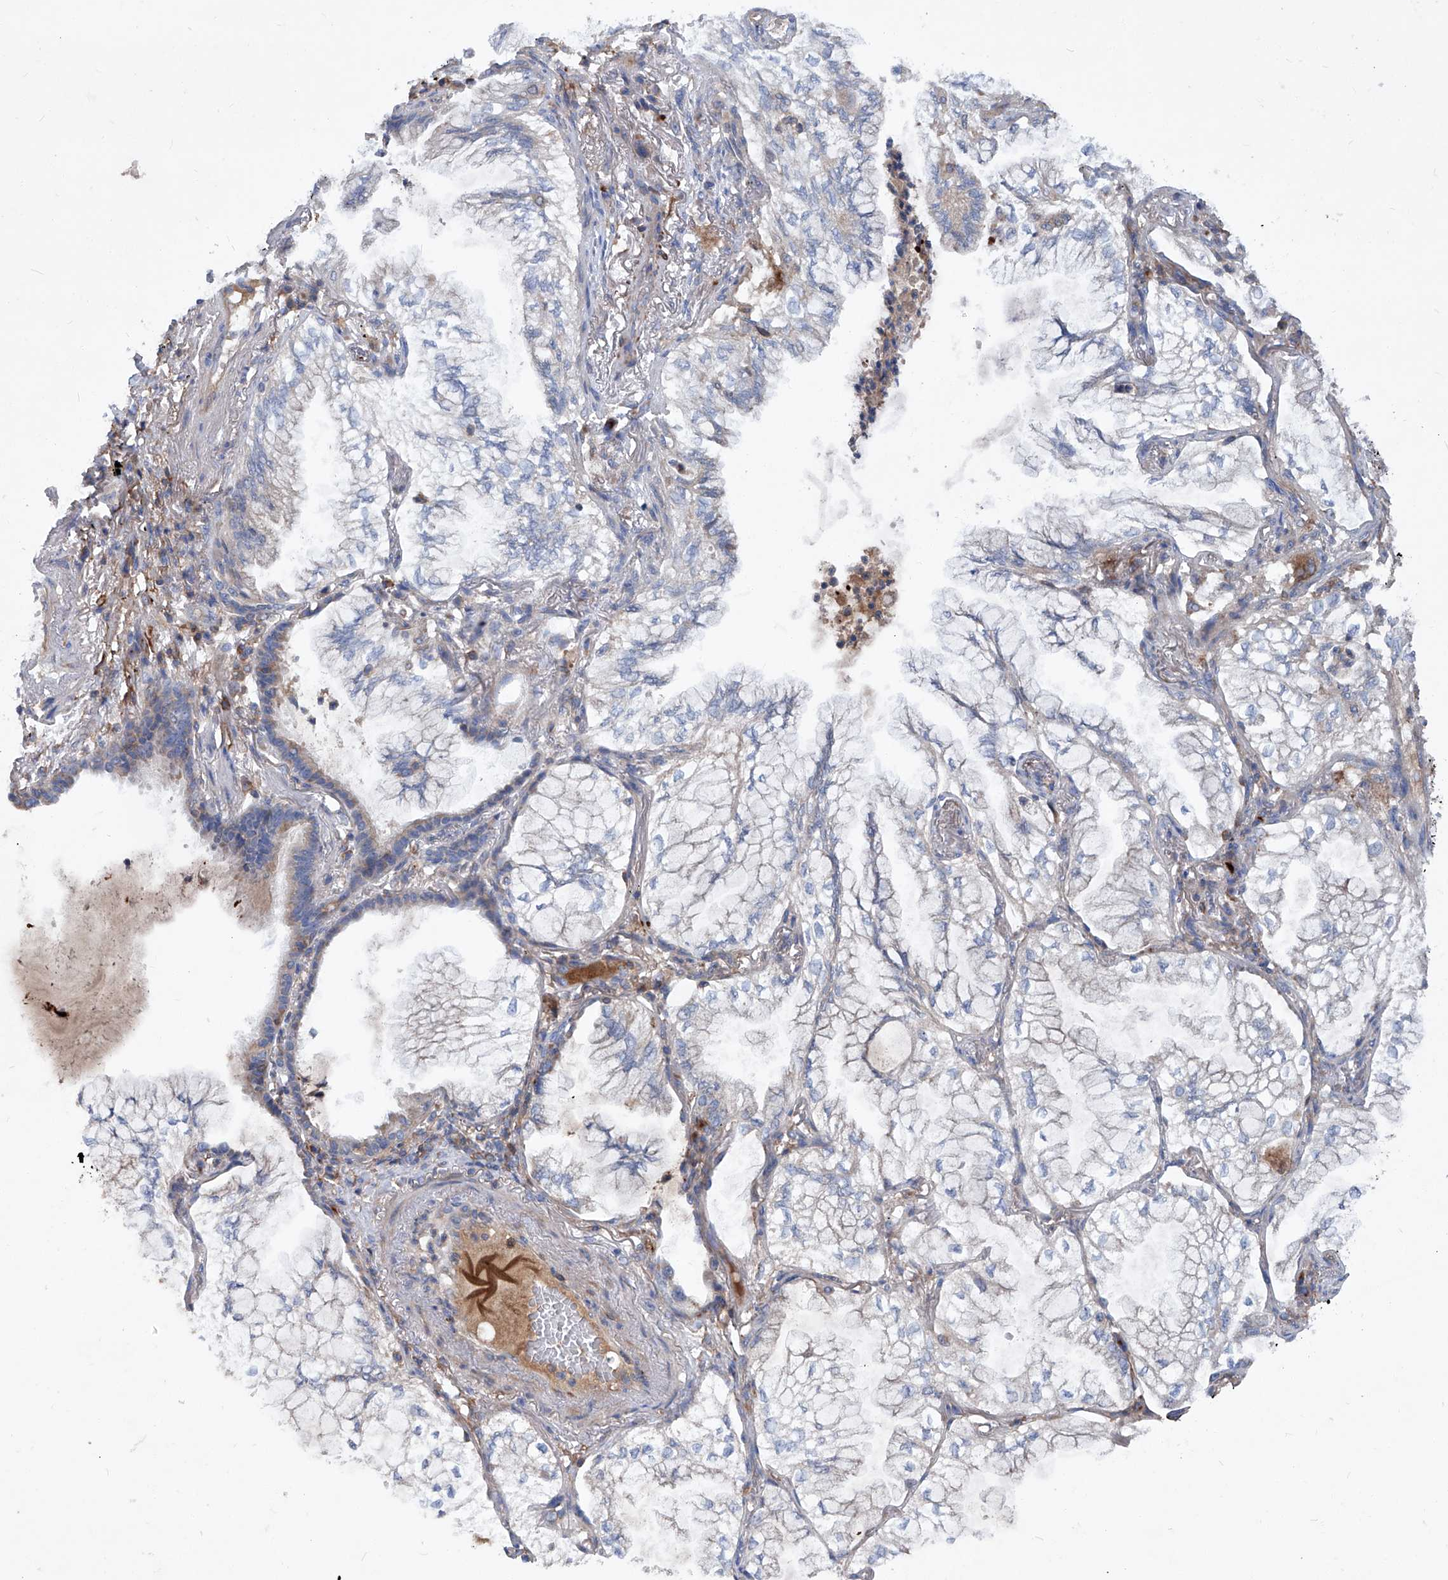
{"staining": {"intensity": "negative", "quantity": "none", "location": "none"}, "tissue": "lung cancer", "cell_type": "Tumor cells", "image_type": "cancer", "snomed": [{"axis": "morphology", "description": "Adenocarcinoma, NOS"}, {"axis": "topography", "description": "Lung"}], "caption": "IHC photomicrograph of human lung adenocarcinoma stained for a protein (brown), which reveals no positivity in tumor cells.", "gene": "EPHA8", "patient": {"sex": "female", "age": 70}}